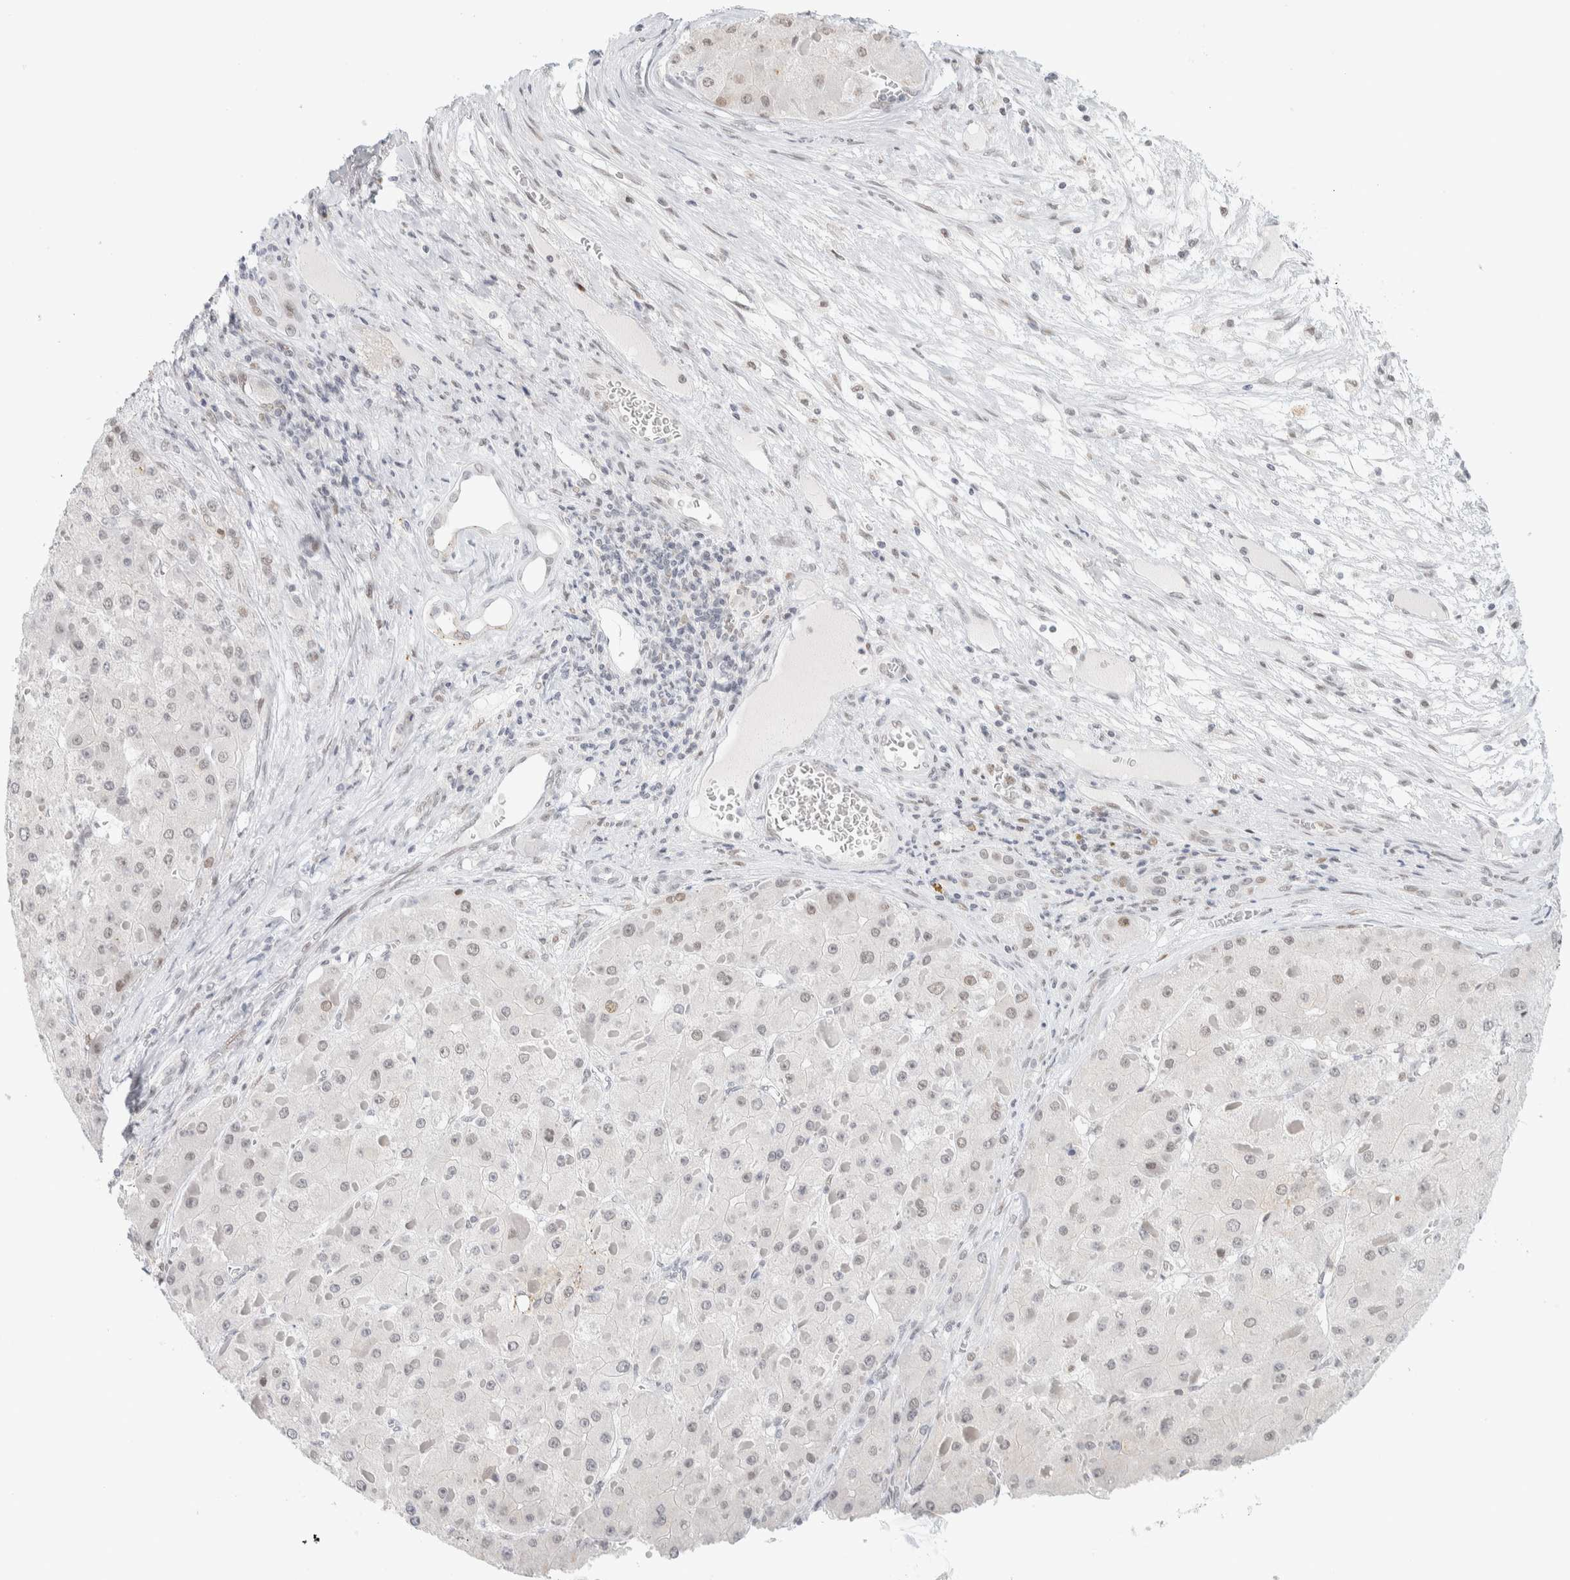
{"staining": {"intensity": "weak", "quantity": "<25%", "location": "nuclear"}, "tissue": "liver cancer", "cell_type": "Tumor cells", "image_type": "cancer", "snomed": [{"axis": "morphology", "description": "Carcinoma, Hepatocellular, NOS"}, {"axis": "topography", "description": "Liver"}], "caption": "Immunohistochemistry histopathology image of neoplastic tissue: hepatocellular carcinoma (liver) stained with DAB exhibits no significant protein staining in tumor cells. (Stains: DAB IHC with hematoxylin counter stain, Microscopy: brightfield microscopy at high magnification).", "gene": "CDH17", "patient": {"sex": "female", "age": 73}}